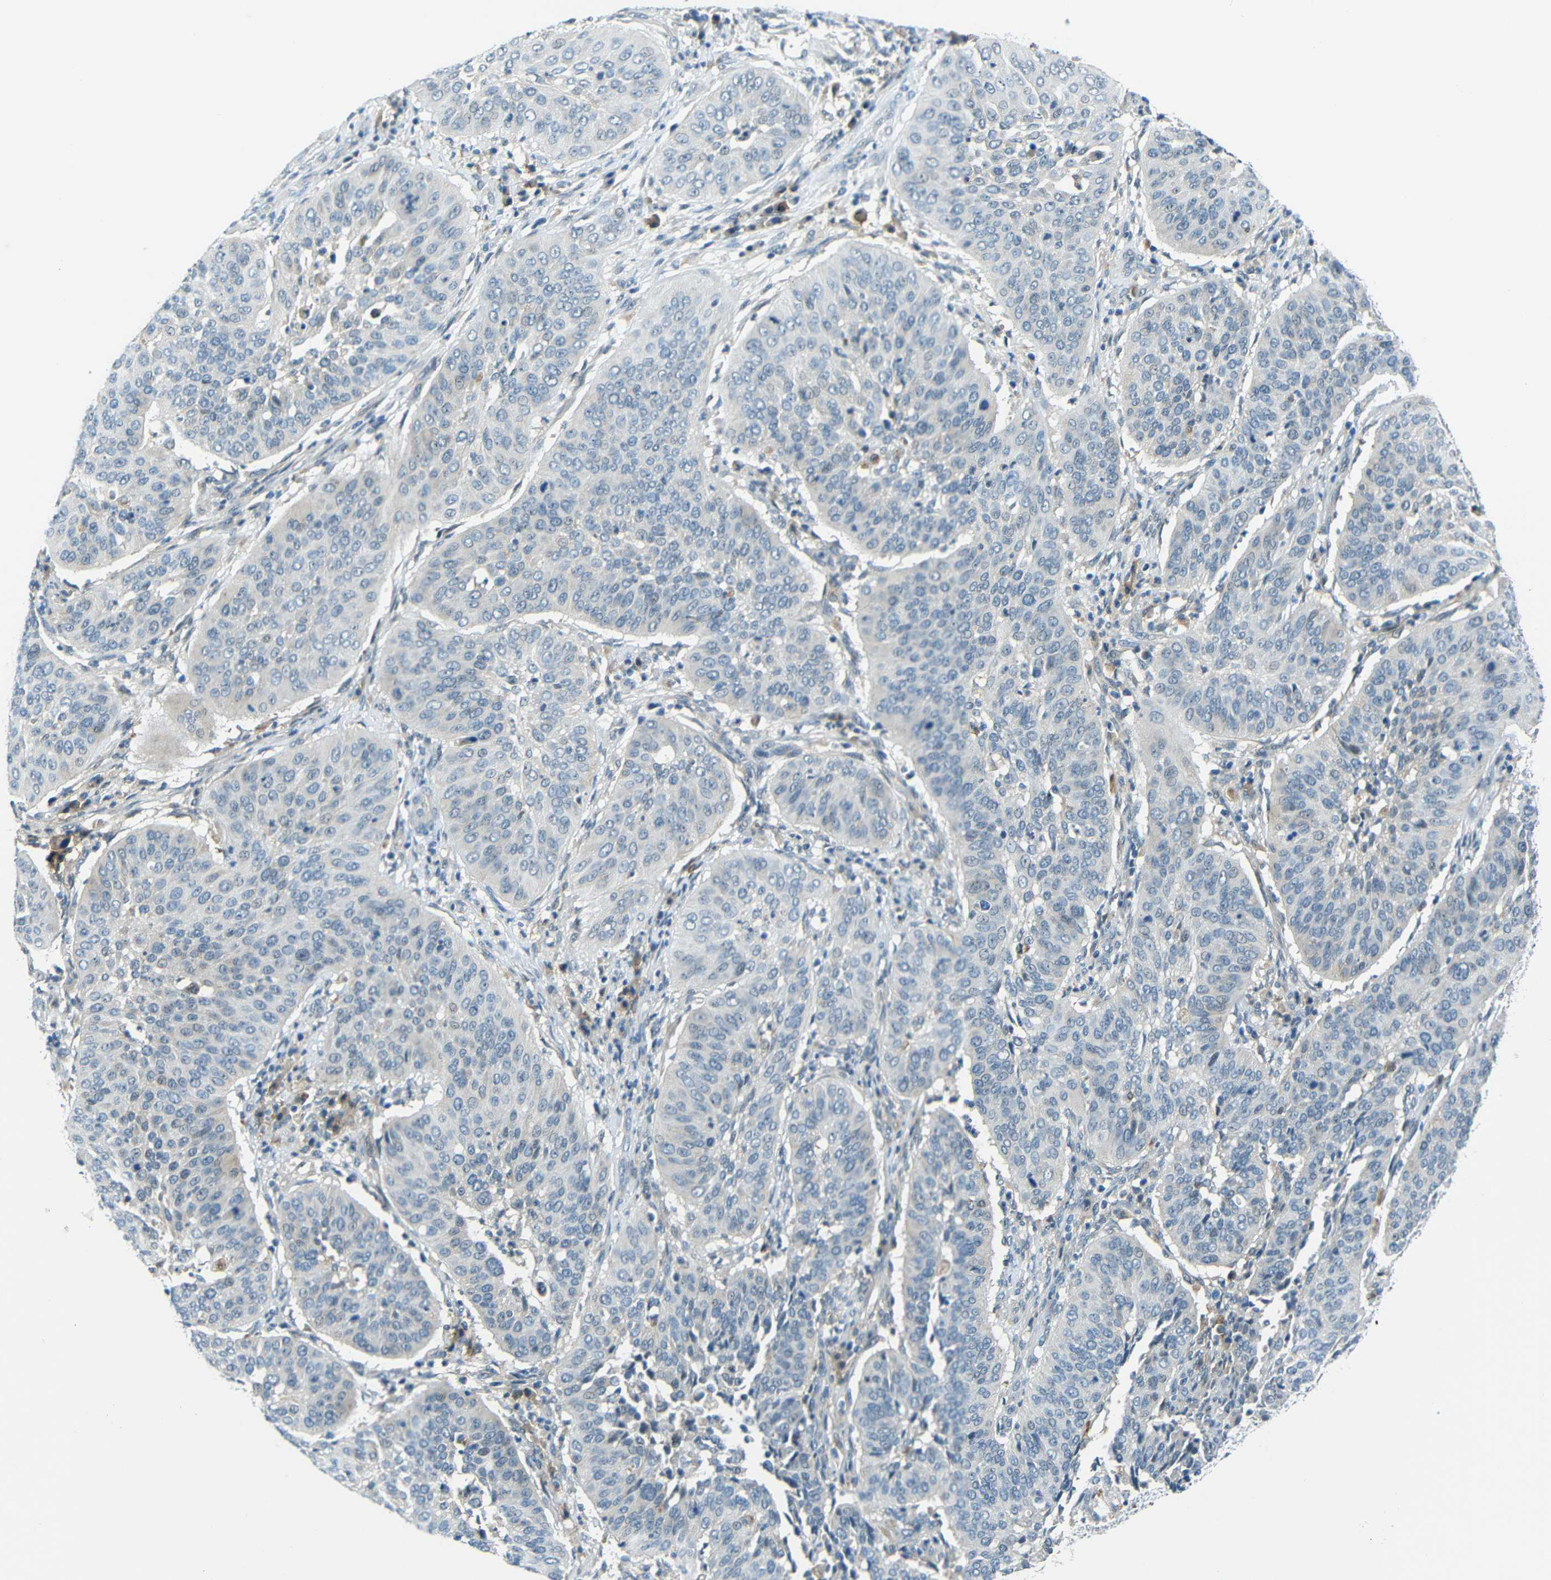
{"staining": {"intensity": "negative", "quantity": "none", "location": "none"}, "tissue": "cervical cancer", "cell_type": "Tumor cells", "image_type": "cancer", "snomed": [{"axis": "morphology", "description": "Normal tissue, NOS"}, {"axis": "morphology", "description": "Squamous cell carcinoma, NOS"}, {"axis": "topography", "description": "Cervix"}], "caption": "Immunohistochemistry of human cervical squamous cell carcinoma demonstrates no positivity in tumor cells. Brightfield microscopy of immunohistochemistry stained with DAB (brown) and hematoxylin (blue), captured at high magnification.", "gene": "ANKRD22", "patient": {"sex": "female", "age": 39}}